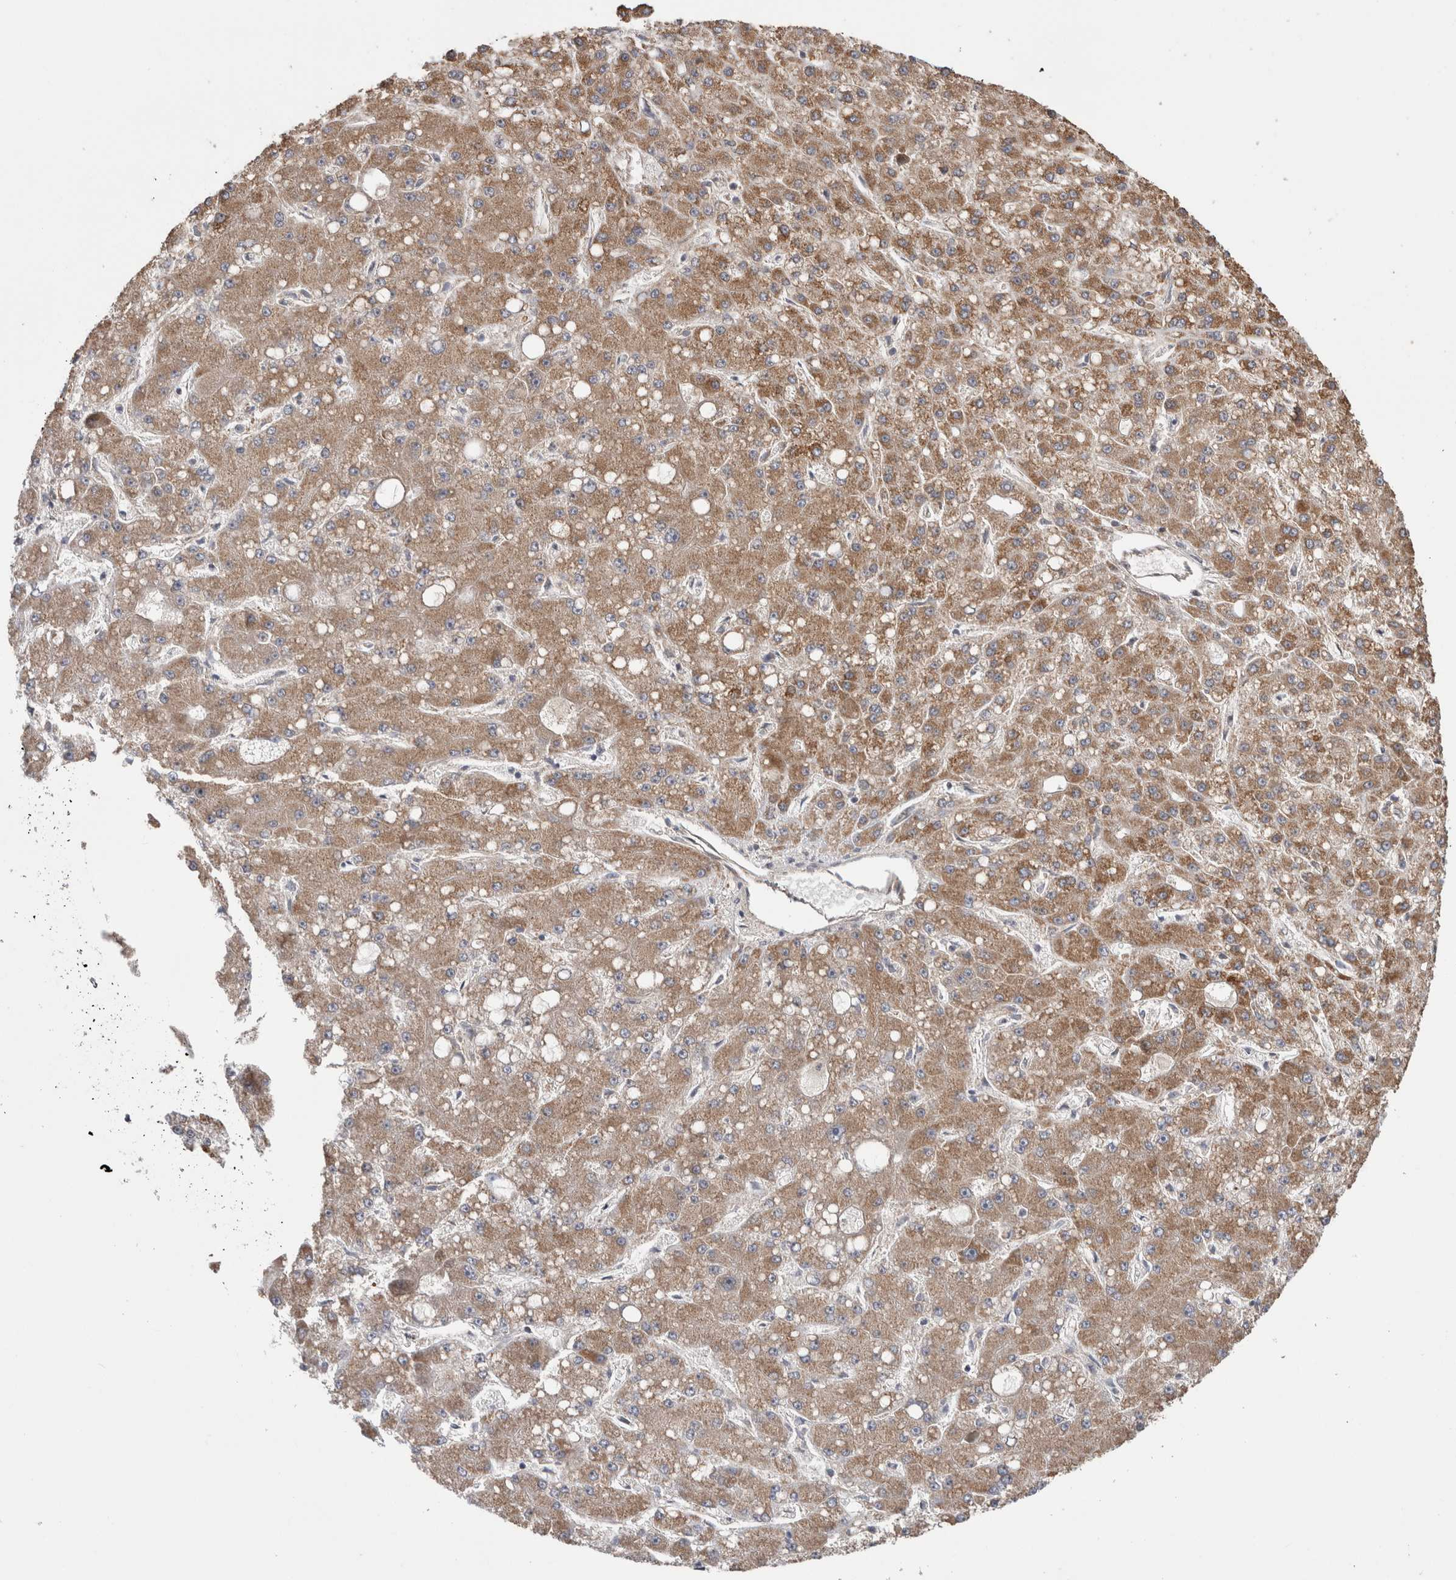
{"staining": {"intensity": "moderate", "quantity": ">75%", "location": "cytoplasmic/membranous"}, "tissue": "liver cancer", "cell_type": "Tumor cells", "image_type": "cancer", "snomed": [{"axis": "morphology", "description": "Carcinoma, Hepatocellular, NOS"}, {"axis": "topography", "description": "Liver"}], "caption": "Immunohistochemical staining of human liver hepatocellular carcinoma displays moderate cytoplasmic/membranous protein staining in approximately >75% of tumor cells.", "gene": "TRIM5", "patient": {"sex": "male", "age": 67}}